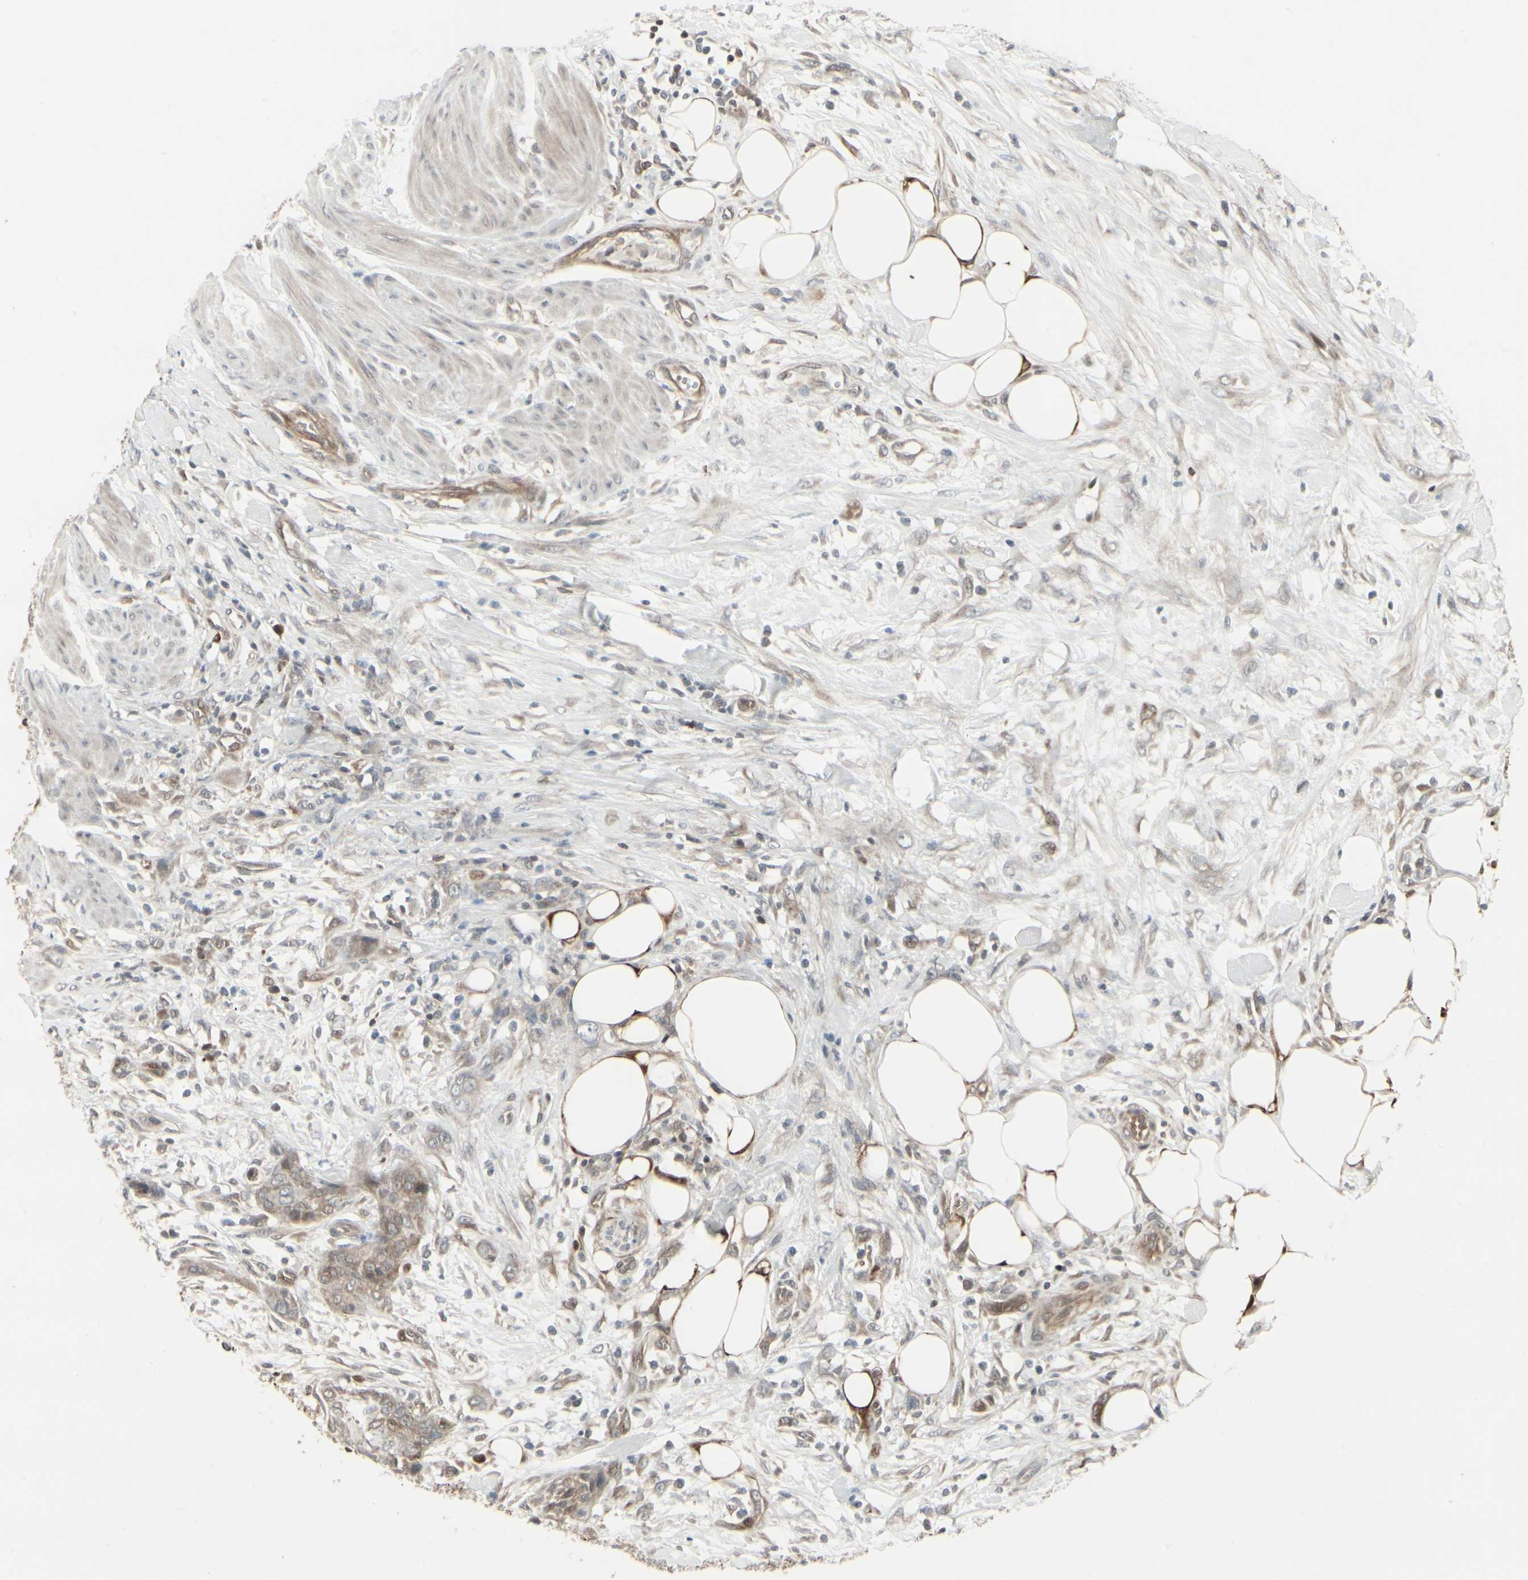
{"staining": {"intensity": "weak", "quantity": "25%-75%", "location": "cytoplasmic/membranous"}, "tissue": "urothelial cancer", "cell_type": "Tumor cells", "image_type": "cancer", "snomed": [{"axis": "morphology", "description": "Urothelial carcinoma, High grade"}, {"axis": "topography", "description": "Urinary bladder"}], "caption": "Weak cytoplasmic/membranous staining for a protein is appreciated in approximately 25%-75% of tumor cells of high-grade urothelial carcinoma using immunohistochemistry (IHC).", "gene": "IGFBP6", "patient": {"sex": "male", "age": 35}}